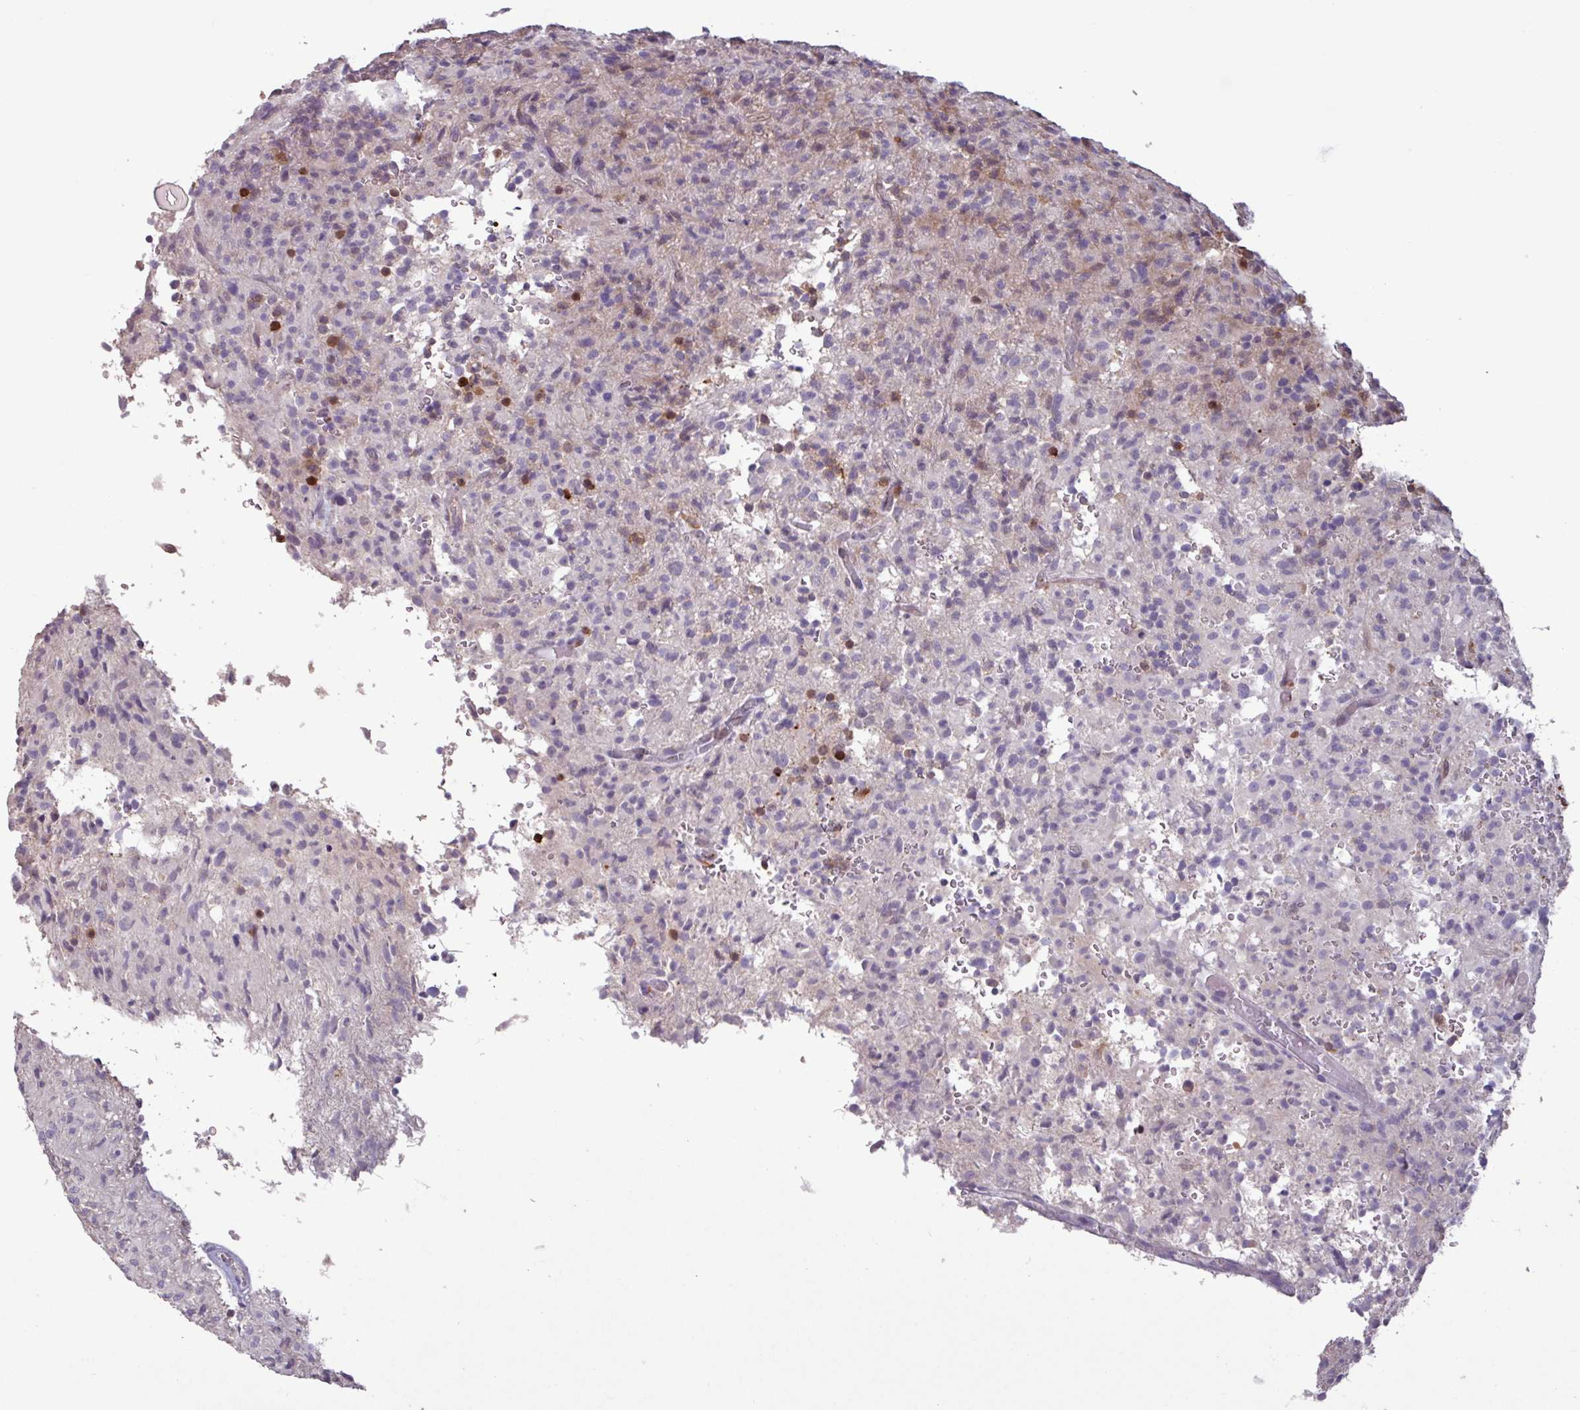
{"staining": {"intensity": "negative", "quantity": "none", "location": "none"}, "tissue": "glioma", "cell_type": "Tumor cells", "image_type": "cancer", "snomed": [{"axis": "morphology", "description": "Glioma, malignant, High grade"}, {"axis": "topography", "description": "Brain"}], "caption": "Immunohistochemistry image of neoplastic tissue: malignant high-grade glioma stained with DAB demonstrates no significant protein expression in tumor cells. Brightfield microscopy of immunohistochemistry (IHC) stained with DAB (3,3'-diaminobenzidine) (brown) and hematoxylin (blue), captured at high magnification.", "gene": "SEC61G", "patient": {"sex": "female", "age": 57}}